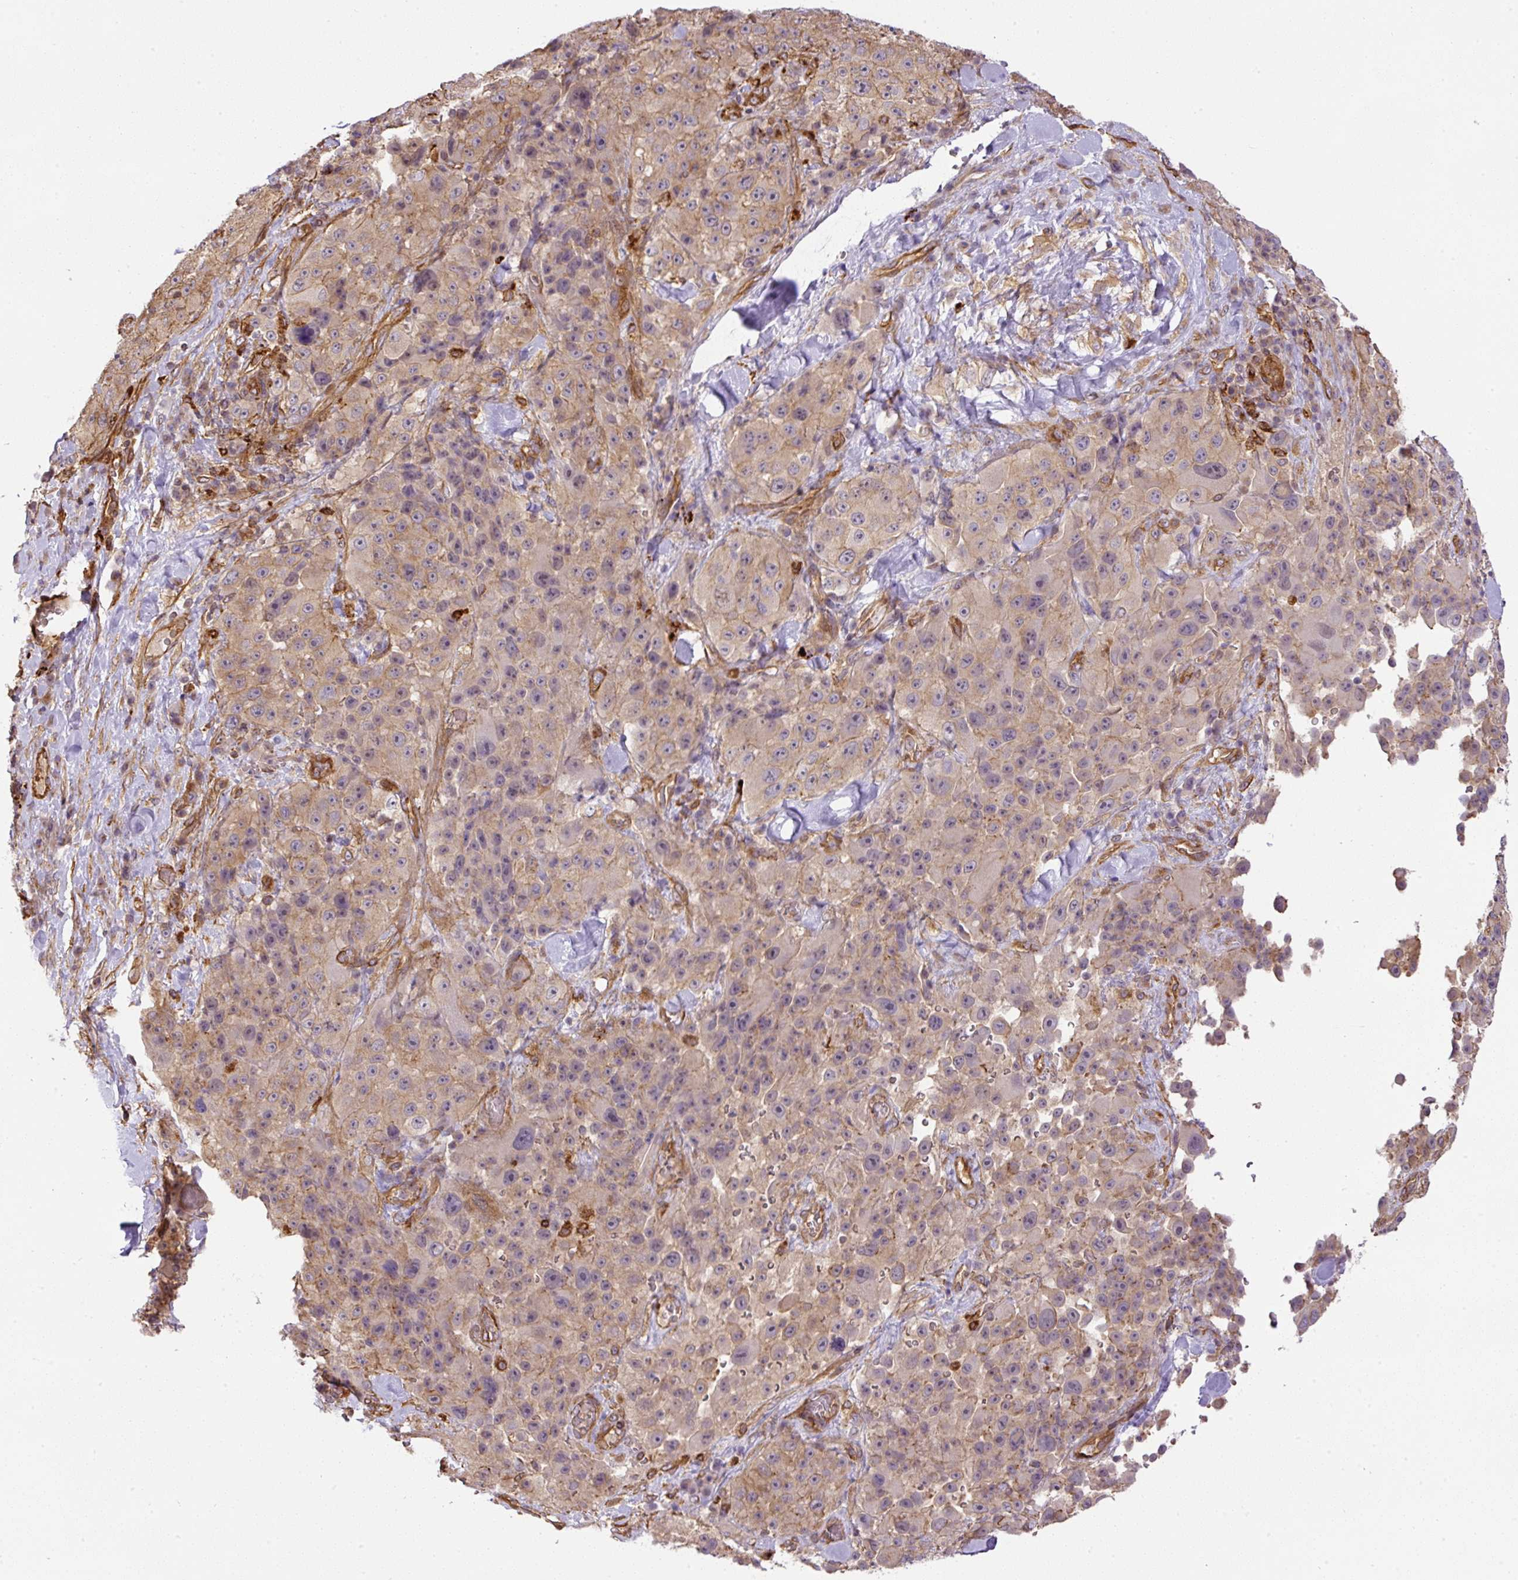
{"staining": {"intensity": "moderate", "quantity": ">75%", "location": "cytoplasmic/membranous"}, "tissue": "melanoma", "cell_type": "Tumor cells", "image_type": "cancer", "snomed": [{"axis": "morphology", "description": "Malignant melanoma, Metastatic site"}, {"axis": "topography", "description": "Lymph node"}], "caption": "This is an image of immunohistochemistry (IHC) staining of melanoma, which shows moderate staining in the cytoplasmic/membranous of tumor cells.", "gene": "B3GALT5", "patient": {"sex": "male", "age": 62}}